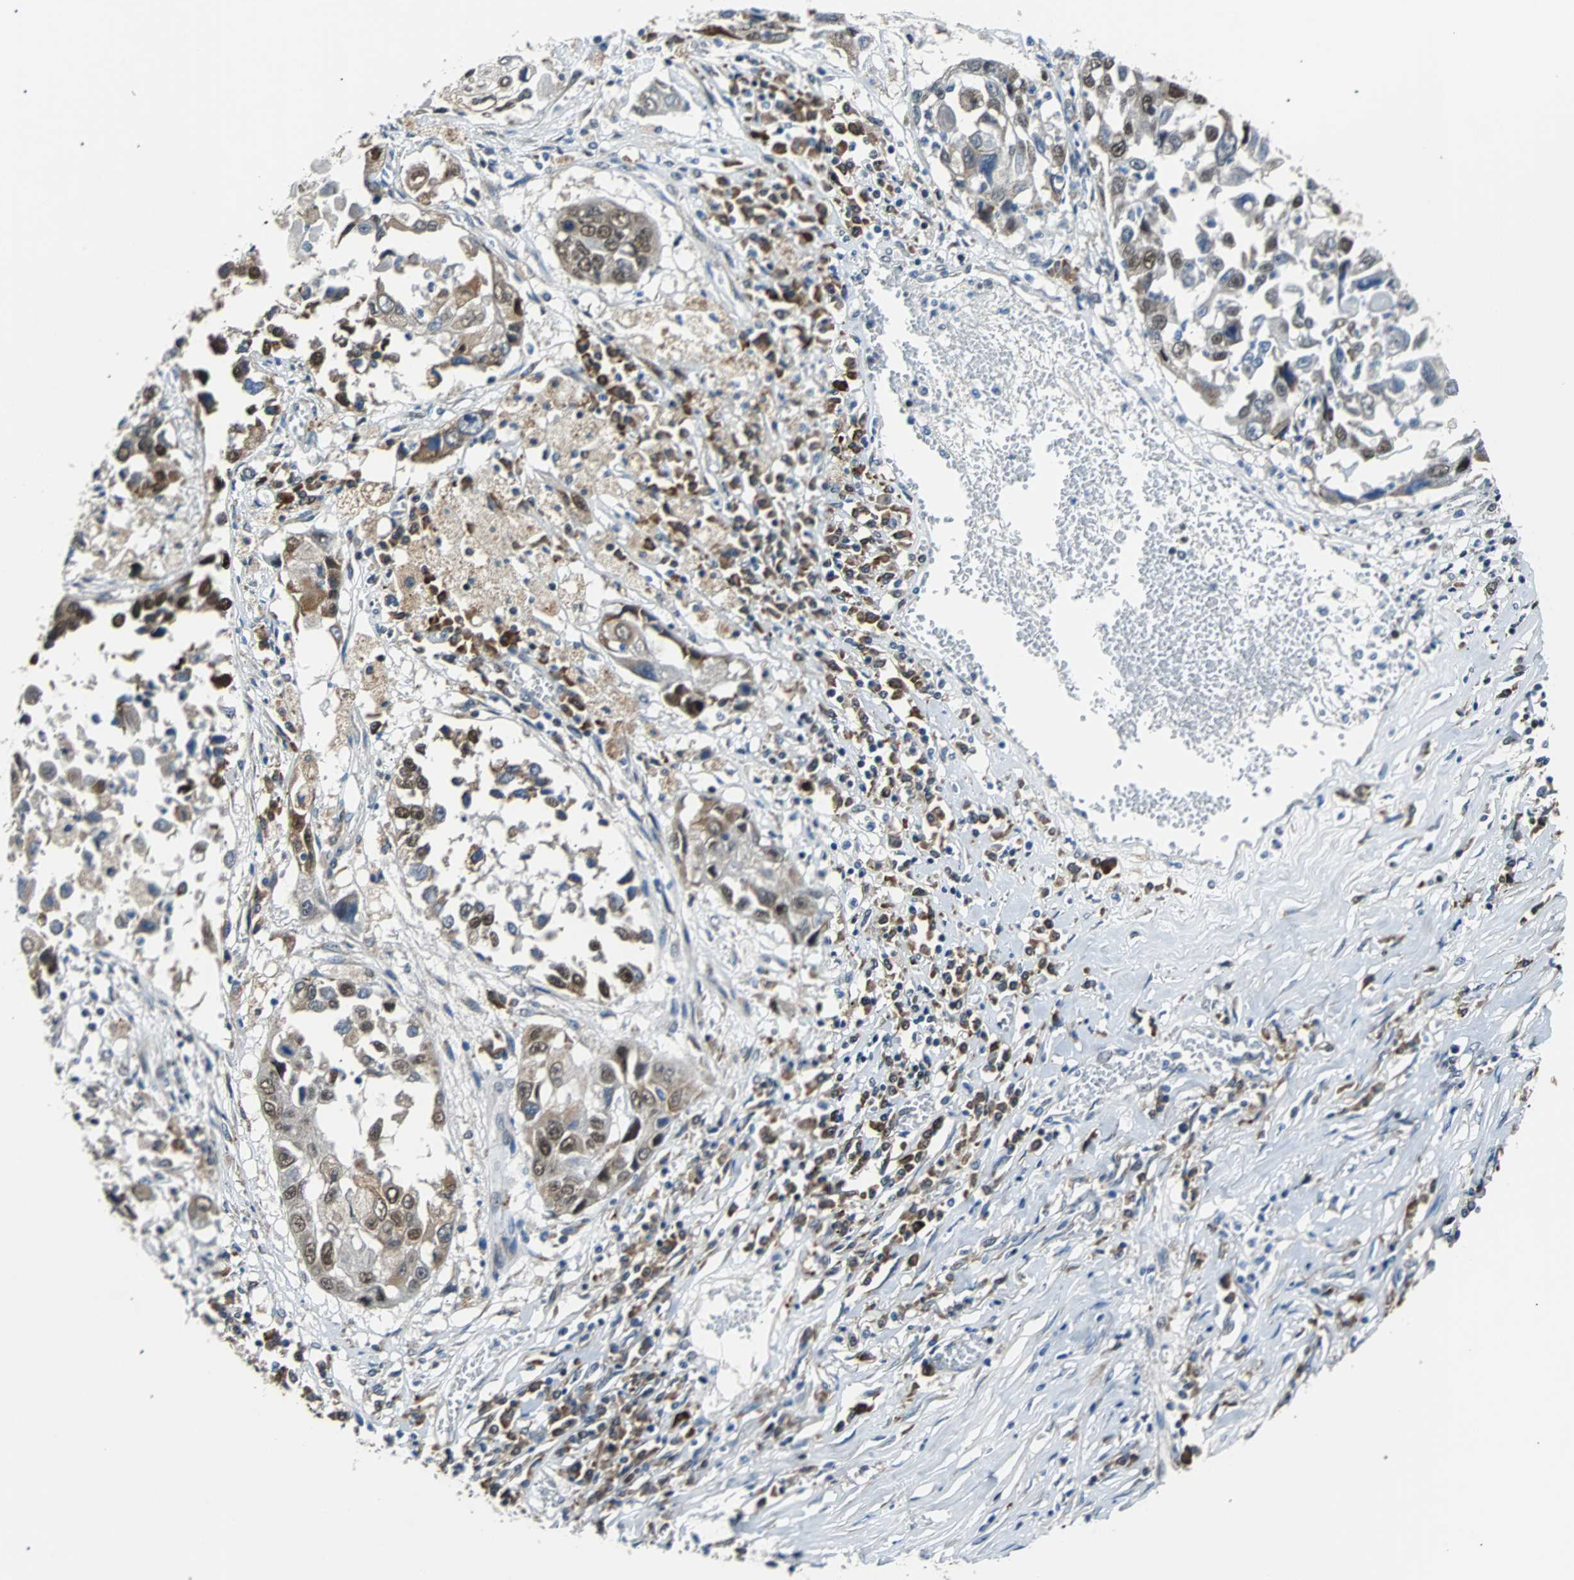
{"staining": {"intensity": "strong", "quantity": "25%-75%", "location": "nuclear"}, "tissue": "lung cancer", "cell_type": "Tumor cells", "image_type": "cancer", "snomed": [{"axis": "morphology", "description": "Squamous cell carcinoma, NOS"}, {"axis": "topography", "description": "Lung"}], "caption": "DAB (3,3'-diaminobenzidine) immunohistochemical staining of squamous cell carcinoma (lung) displays strong nuclear protein staining in approximately 25%-75% of tumor cells.", "gene": "USP28", "patient": {"sex": "male", "age": 71}}